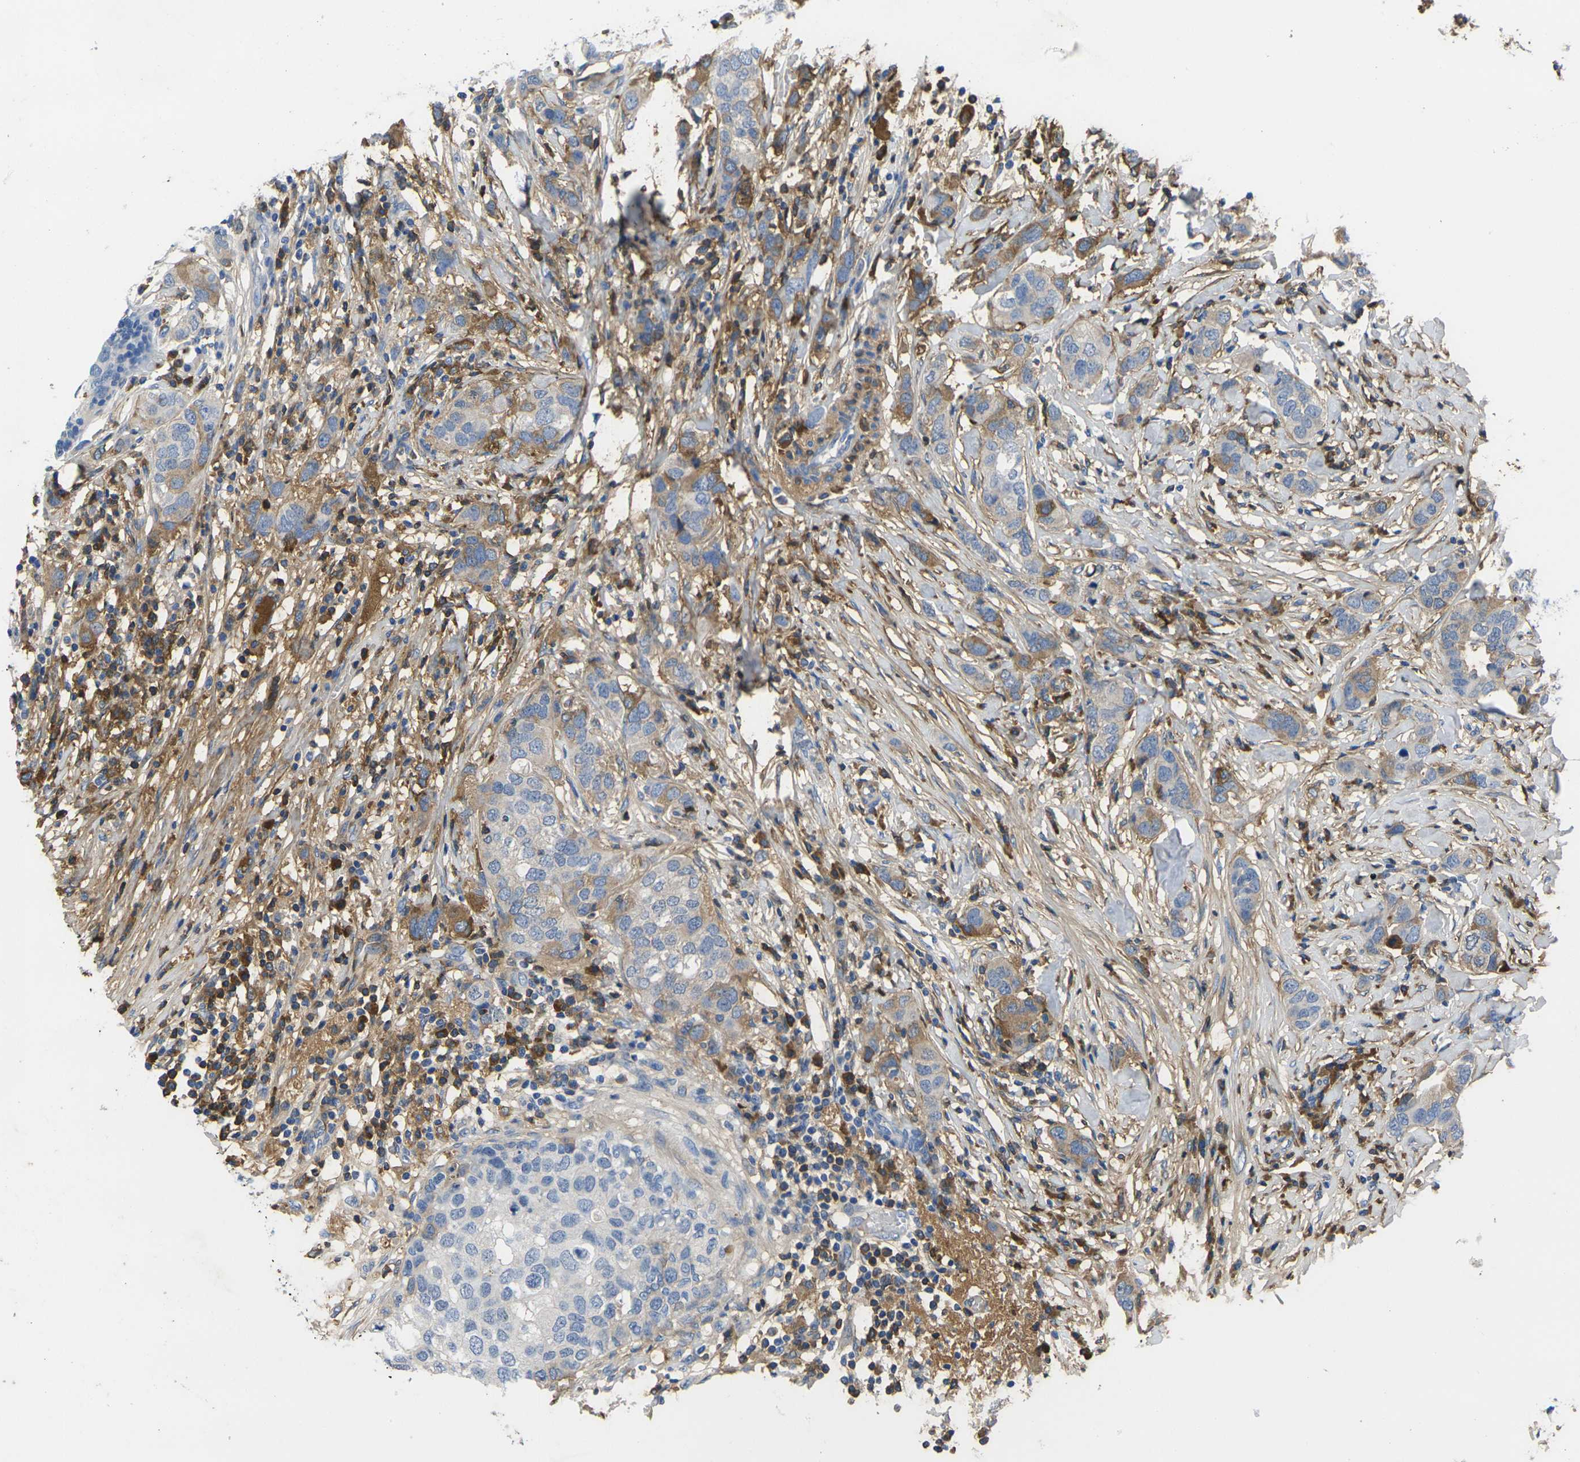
{"staining": {"intensity": "moderate", "quantity": "25%-75%", "location": "cytoplasmic/membranous"}, "tissue": "breast cancer", "cell_type": "Tumor cells", "image_type": "cancer", "snomed": [{"axis": "morphology", "description": "Duct carcinoma"}, {"axis": "topography", "description": "Breast"}], "caption": "Breast invasive ductal carcinoma stained for a protein (brown) displays moderate cytoplasmic/membranous positive positivity in approximately 25%-75% of tumor cells.", "gene": "GREM2", "patient": {"sex": "female", "age": 50}}